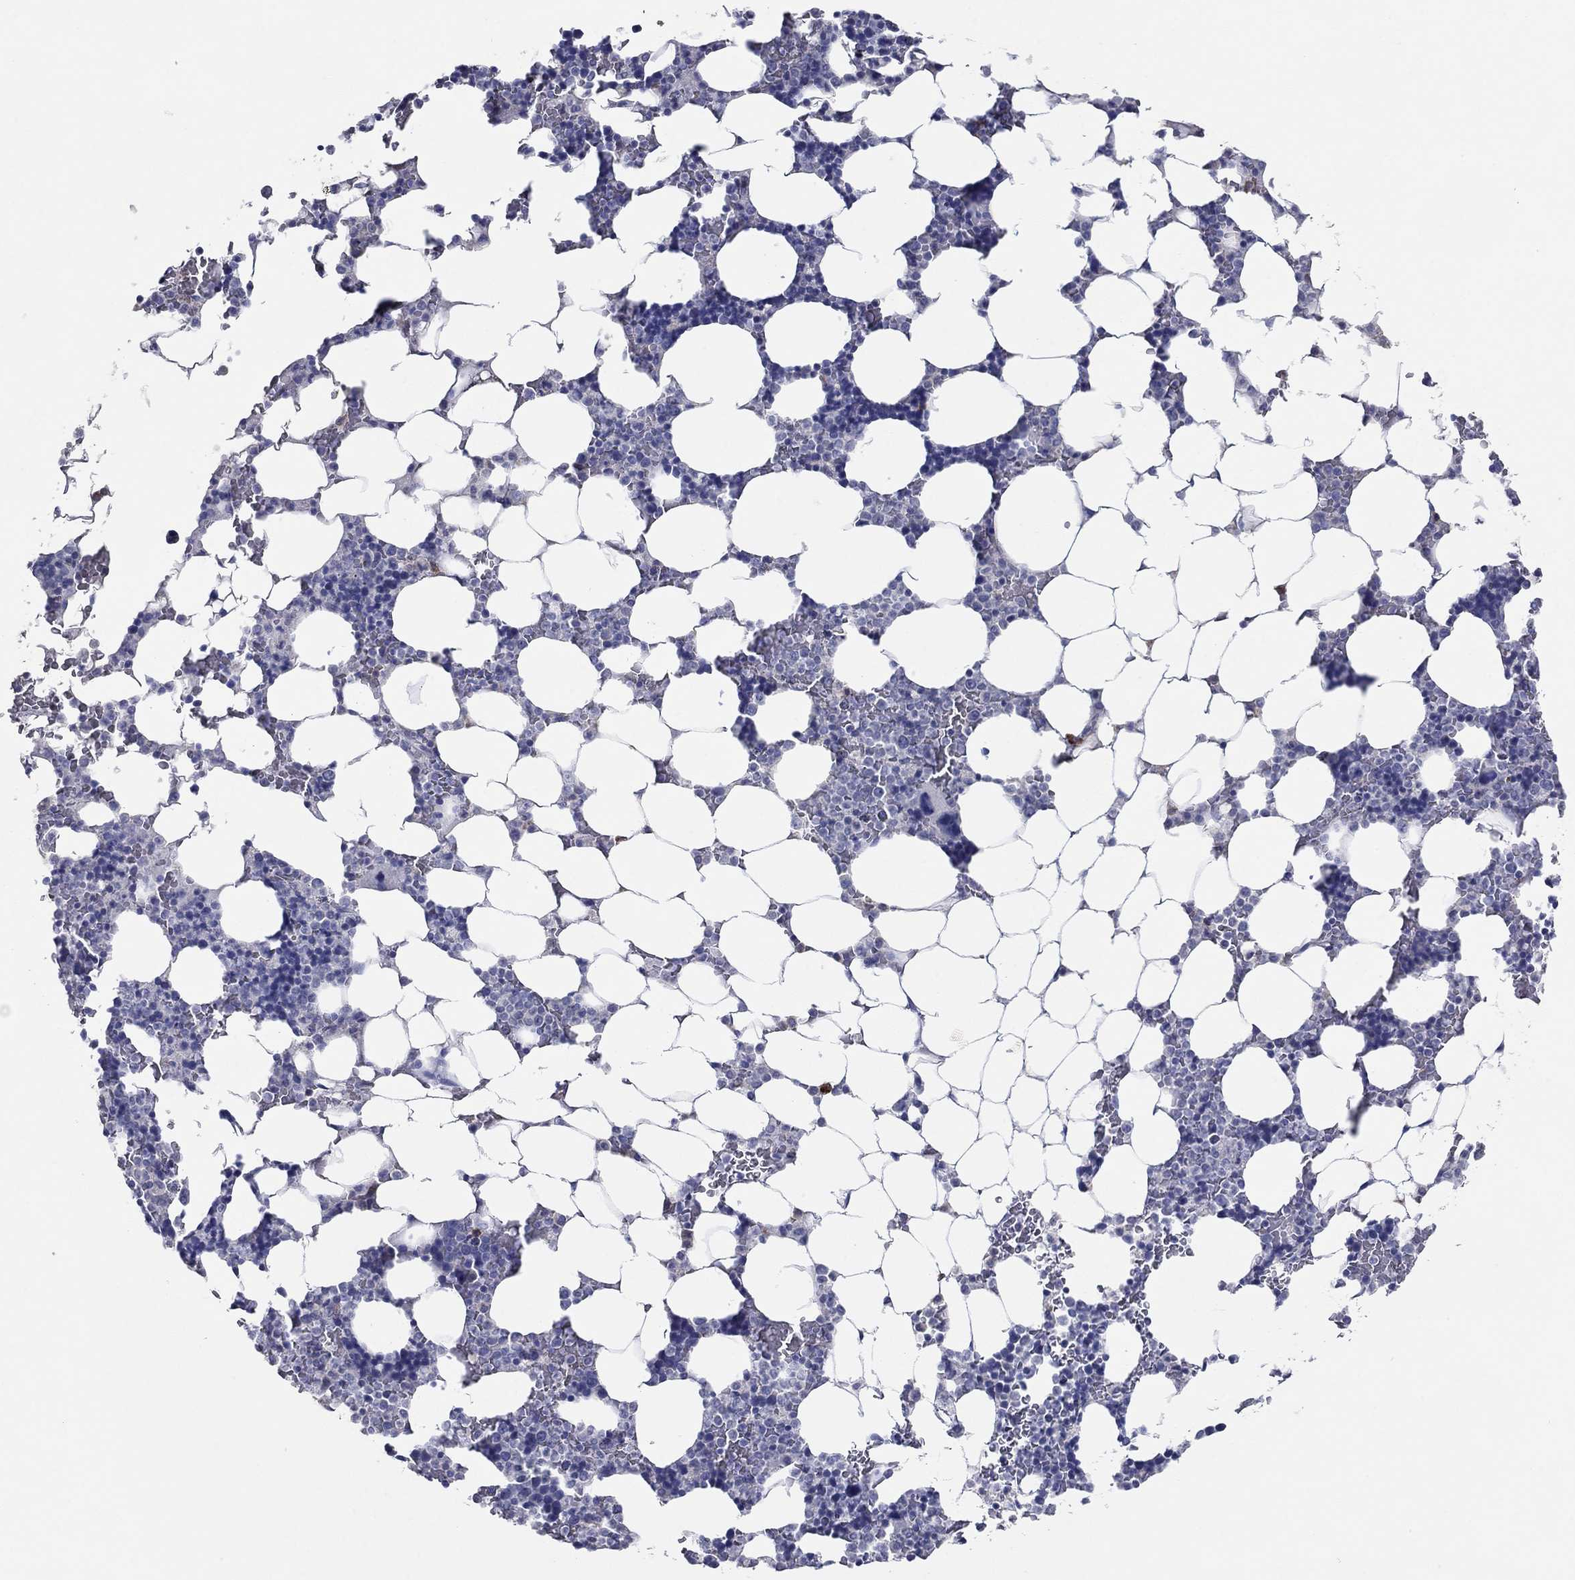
{"staining": {"intensity": "negative", "quantity": "none", "location": "none"}, "tissue": "bone marrow", "cell_type": "Hematopoietic cells", "image_type": "normal", "snomed": [{"axis": "morphology", "description": "Normal tissue, NOS"}, {"axis": "topography", "description": "Bone marrow"}], "caption": "Immunohistochemical staining of benign human bone marrow demonstrates no significant staining in hematopoietic cells.", "gene": "ITGAE", "patient": {"sex": "male", "age": 51}}